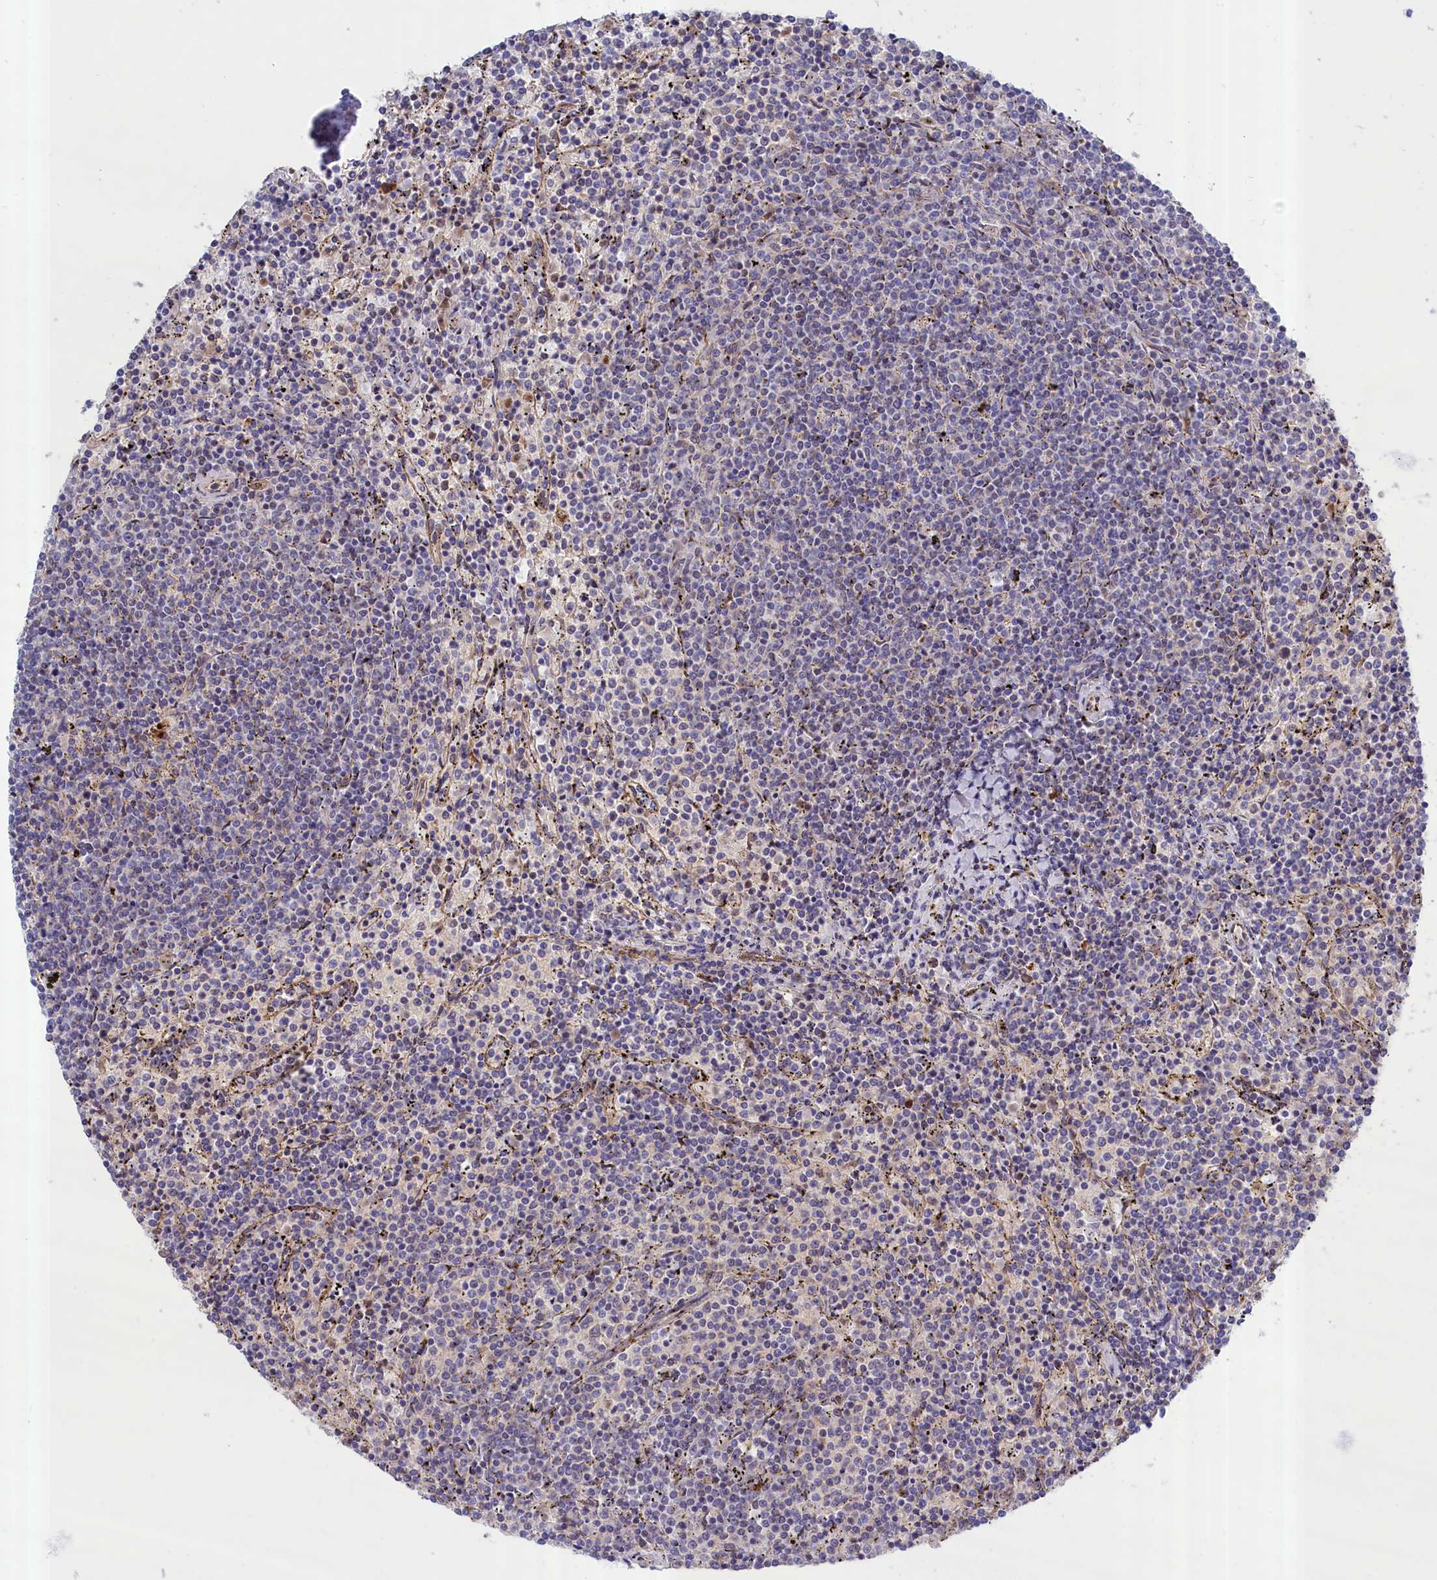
{"staining": {"intensity": "negative", "quantity": "none", "location": "none"}, "tissue": "lymphoma", "cell_type": "Tumor cells", "image_type": "cancer", "snomed": [{"axis": "morphology", "description": "Malignant lymphoma, non-Hodgkin's type, Low grade"}, {"axis": "topography", "description": "Spleen"}], "caption": "Micrograph shows no protein positivity in tumor cells of low-grade malignant lymphoma, non-Hodgkin's type tissue. (Stains: DAB (3,3'-diaminobenzidine) IHC with hematoxylin counter stain, Microscopy: brightfield microscopy at high magnification).", "gene": "ABCC12", "patient": {"sex": "female", "age": 50}}